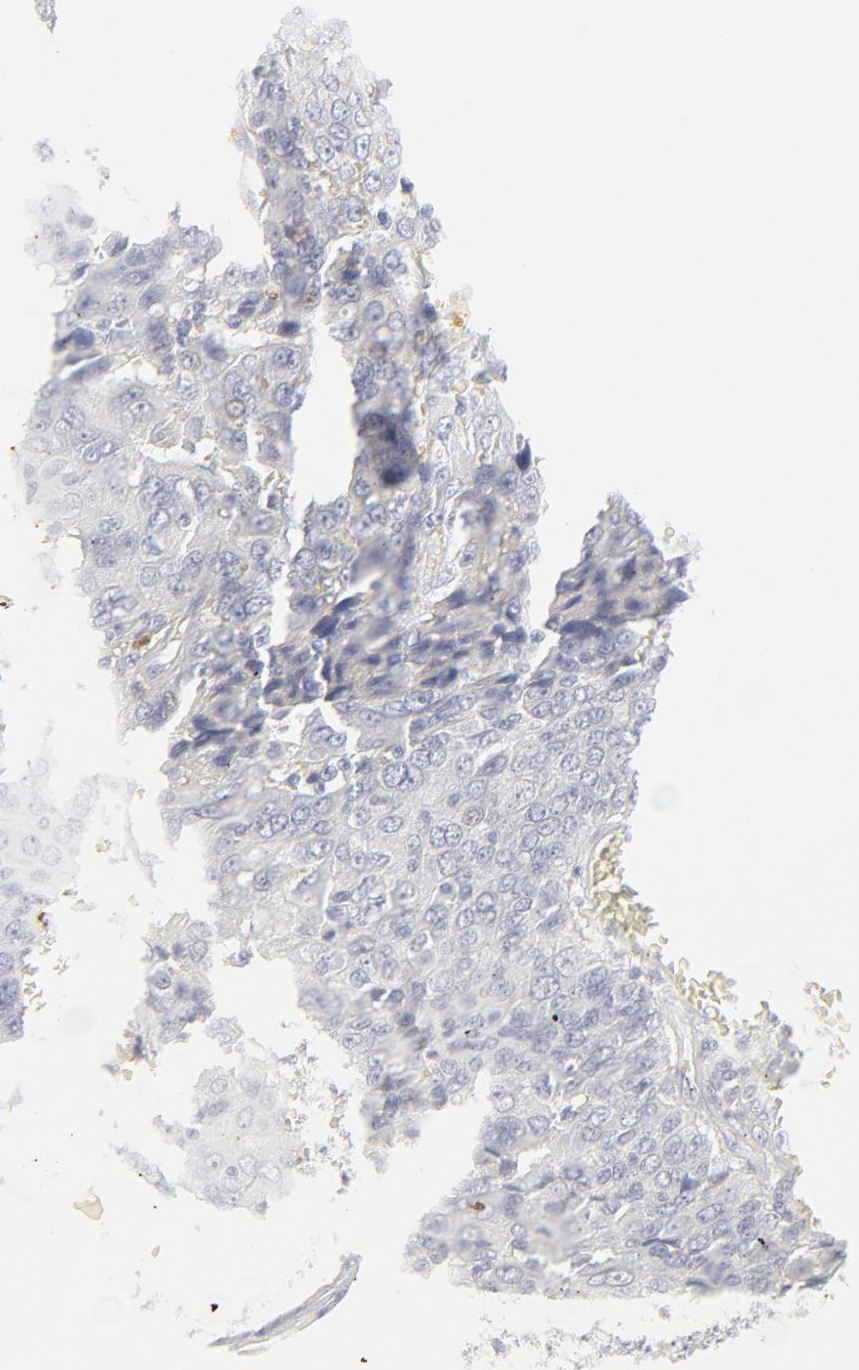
{"staining": {"intensity": "negative", "quantity": "none", "location": "none"}, "tissue": "ovarian cancer", "cell_type": "Tumor cells", "image_type": "cancer", "snomed": [{"axis": "morphology", "description": "Carcinoma, endometroid"}, {"axis": "topography", "description": "Ovary"}], "caption": "This photomicrograph is of endometroid carcinoma (ovarian) stained with immunohistochemistry (IHC) to label a protein in brown with the nuclei are counter-stained blue. There is no positivity in tumor cells.", "gene": "CCR7", "patient": {"sex": "female", "age": 75}}